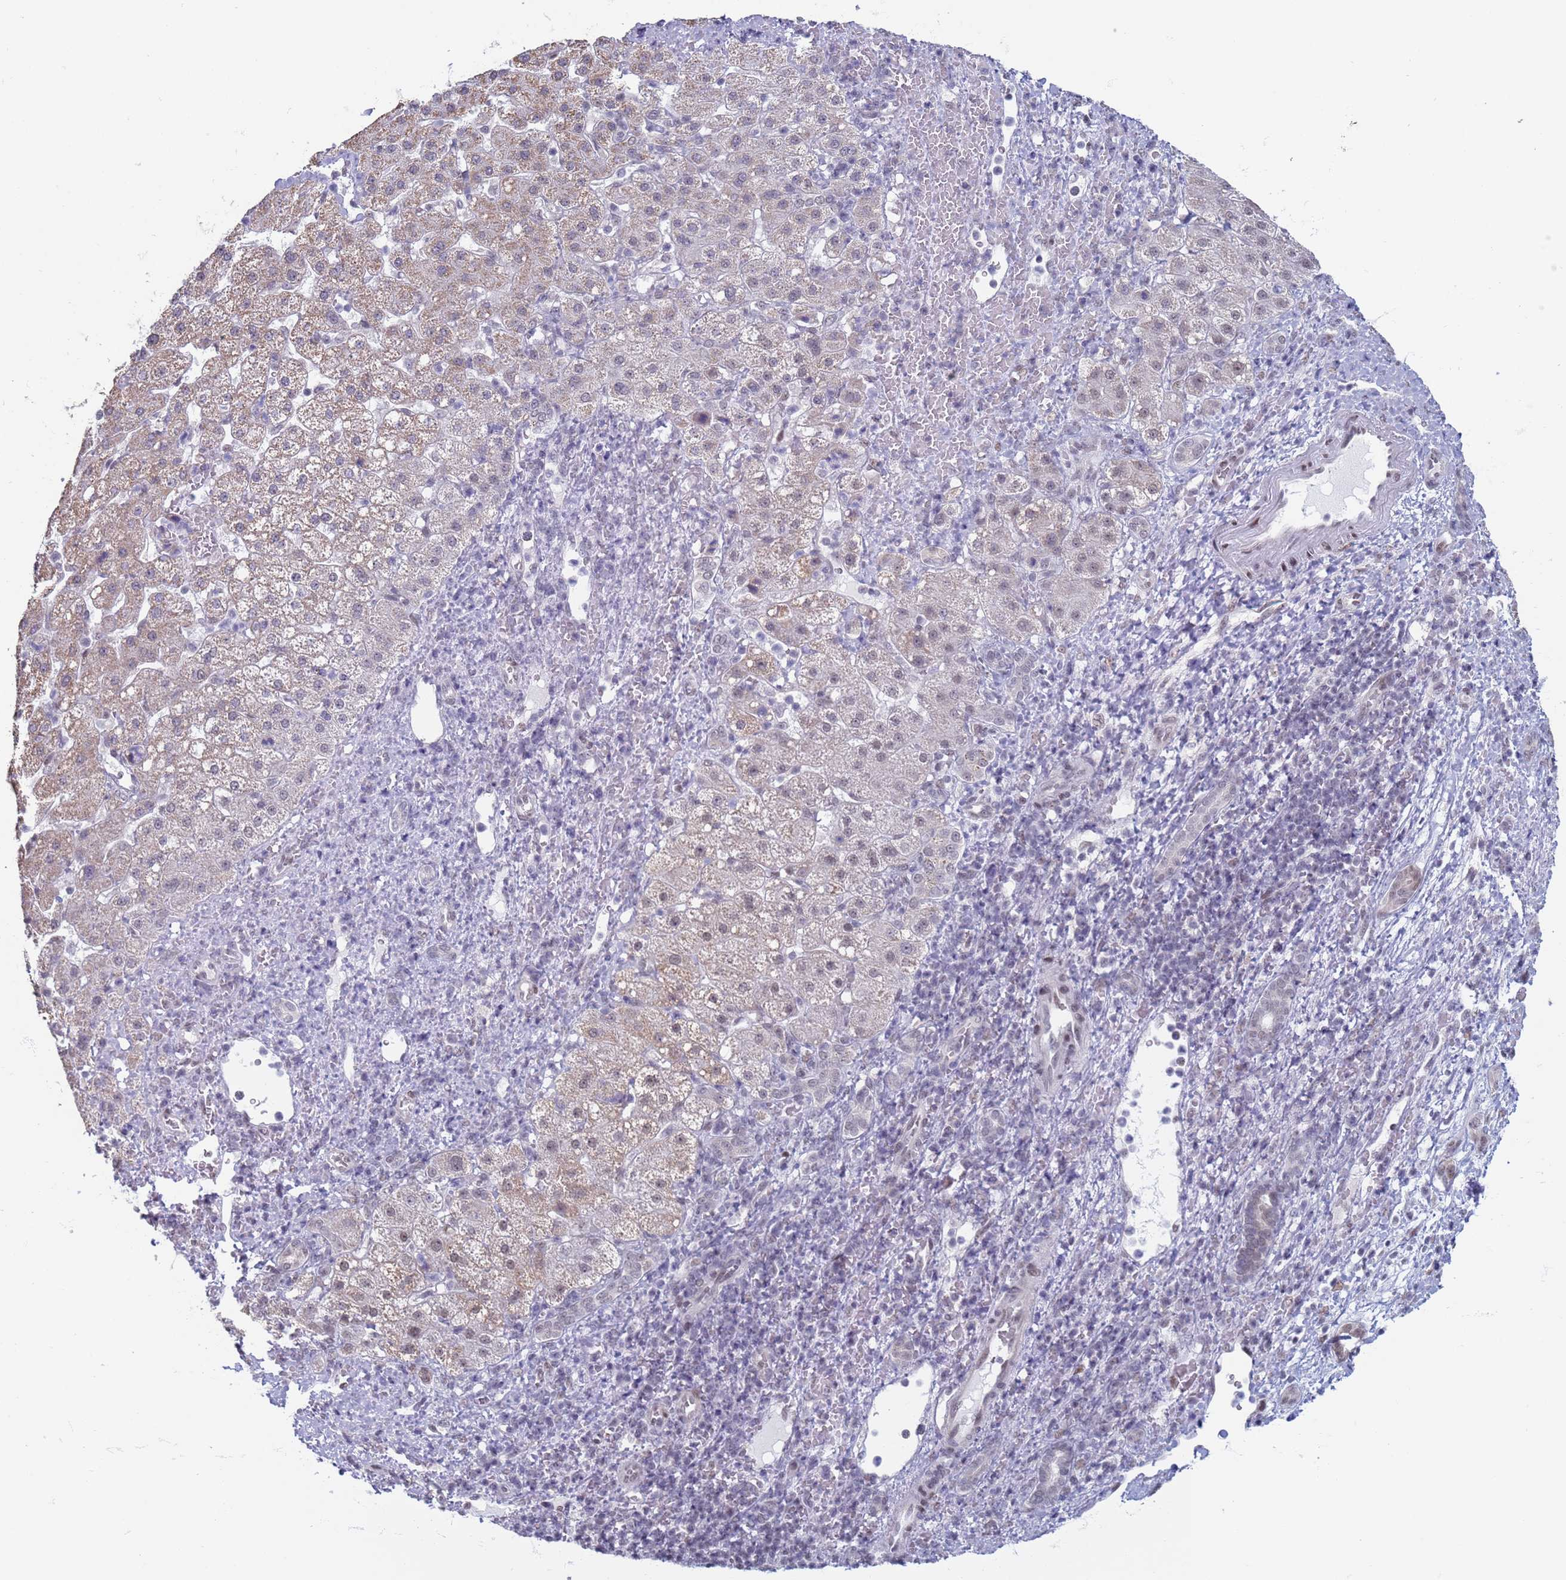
{"staining": {"intensity": "weak", "quantity": "25%-75%", "location": "cytoplasmic/membranous,nuclear"}, "tissue": "liver cancer", "cell_type": "Tumor cells", "image_type": "cancer", "snomed": [{"axis": "morphology", "description": "Normal tissue, NOS"}, {"axis": "morphology", "description": "Carcinoma, Hepatocellular, NOS"}, {"axis": "topography", "description": "Liver"}], "caption": "The photomicrograph reveals a brown stain indicating the presence of a protein in the cytoplasmic/membranous and nuclear of tumor cells in liver hepatocellular carcinoma. (Stains: DAB (3,3'-diaminobenzidine) in brown, nuclei in blue, Microscopy: brightfield microscopy at high magnification).", "gene": "SAE1", "patient": {"sex": "male", "age": 57}}